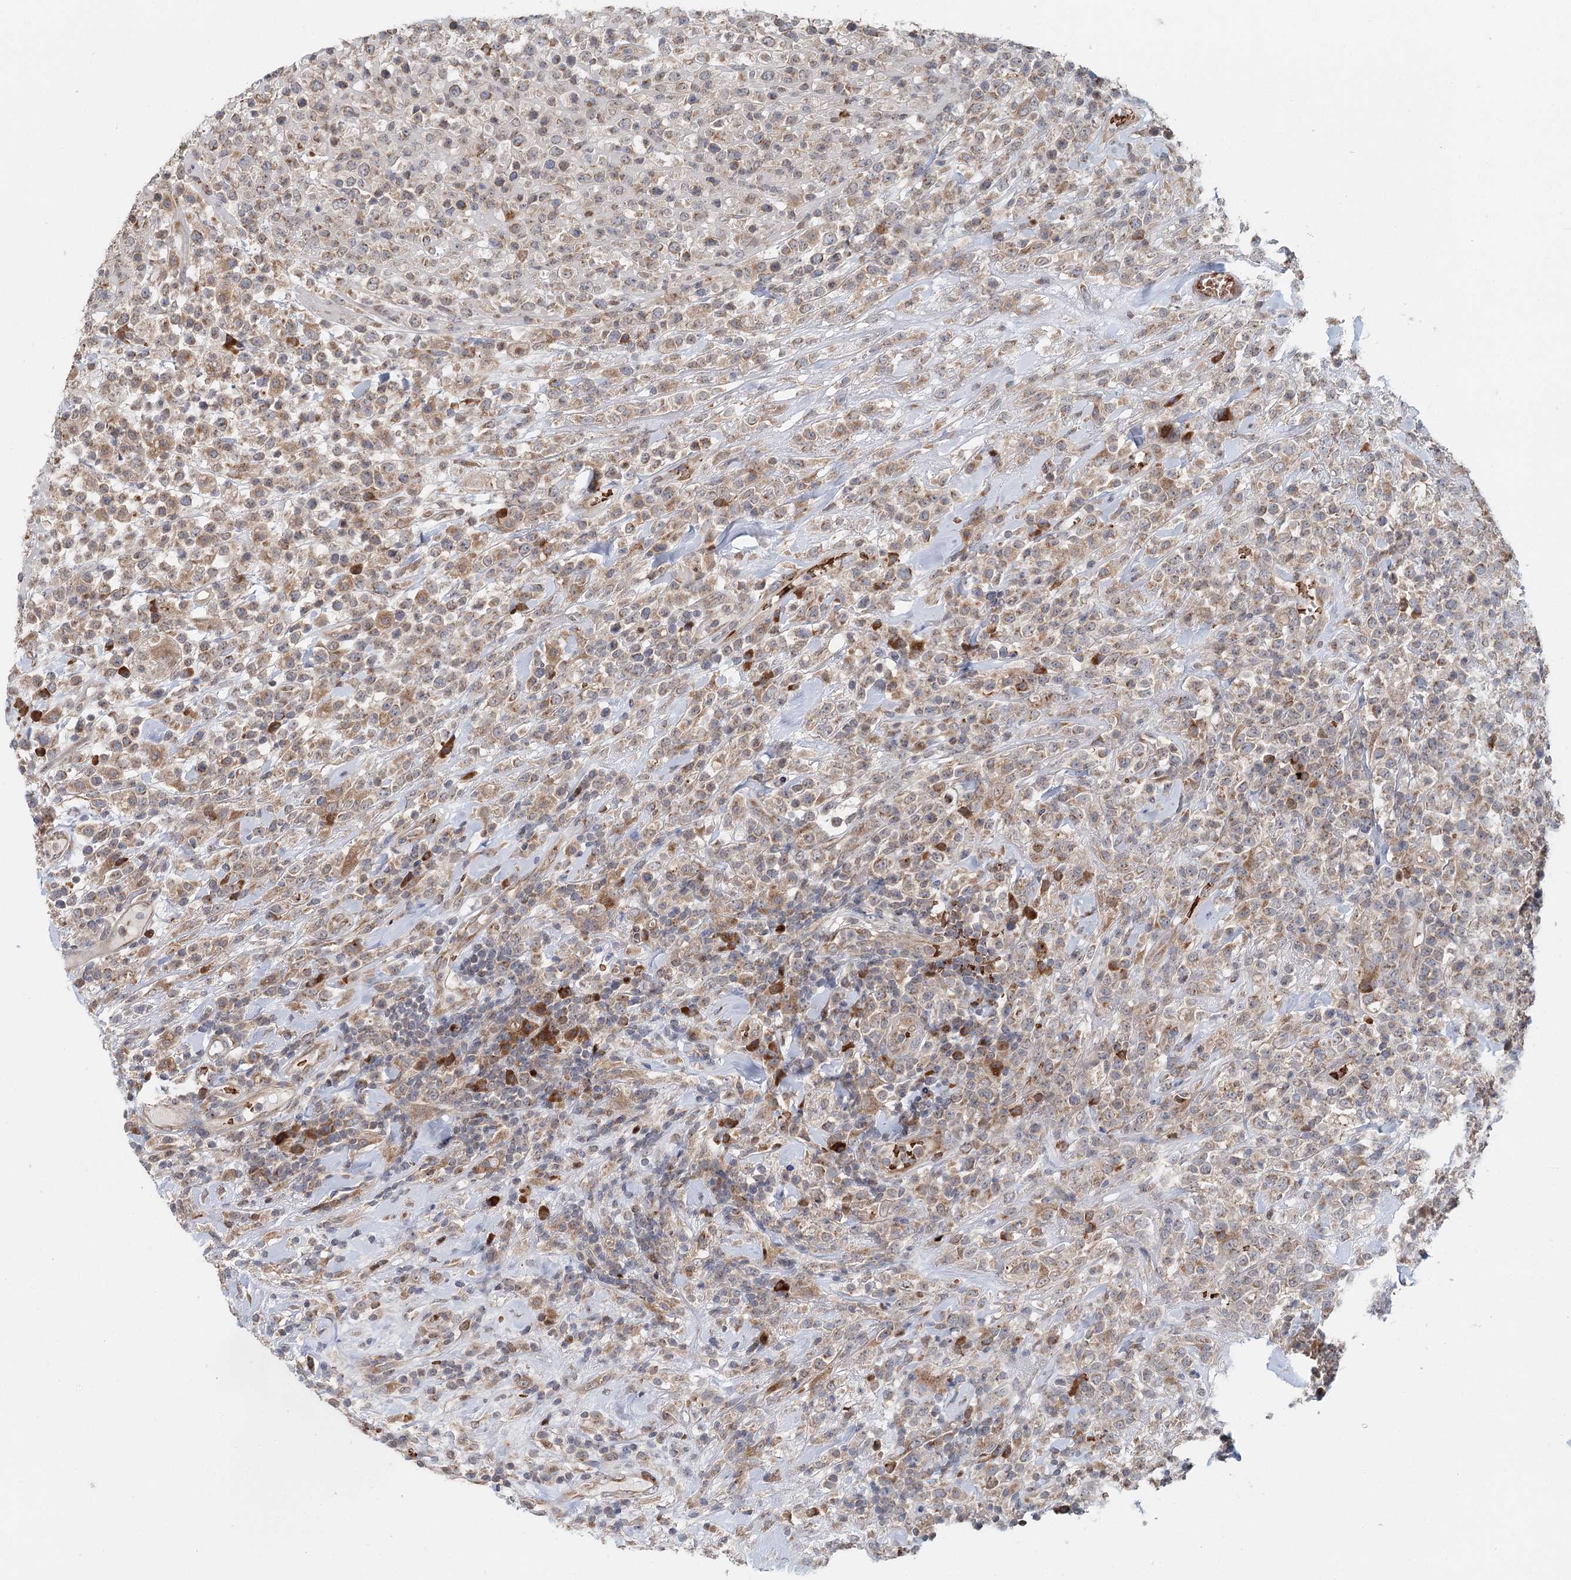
{"staining": {"intensity": "weak", "quantity": "25%-75%", "location": "cytoplasmic/membranous"}, "tissue": "lymphoma", "cell_type": "Tumor cells", "image_type": "cancer", "snomed": [{"axis": "morphology", "description": "Malignant lymphoma, non-Hodgkin's type, High grade"}, {"axis": "topography", "description": "Colon"}], "caption": "This histopathology image demonstrates immunohistochemistry staining of lymphoma, with low weak cytoplasmic/membranous staining in about 25%-75% of tumor cells.", "gene": "ADK", "patient": {"sex": "female", "age": 53}}